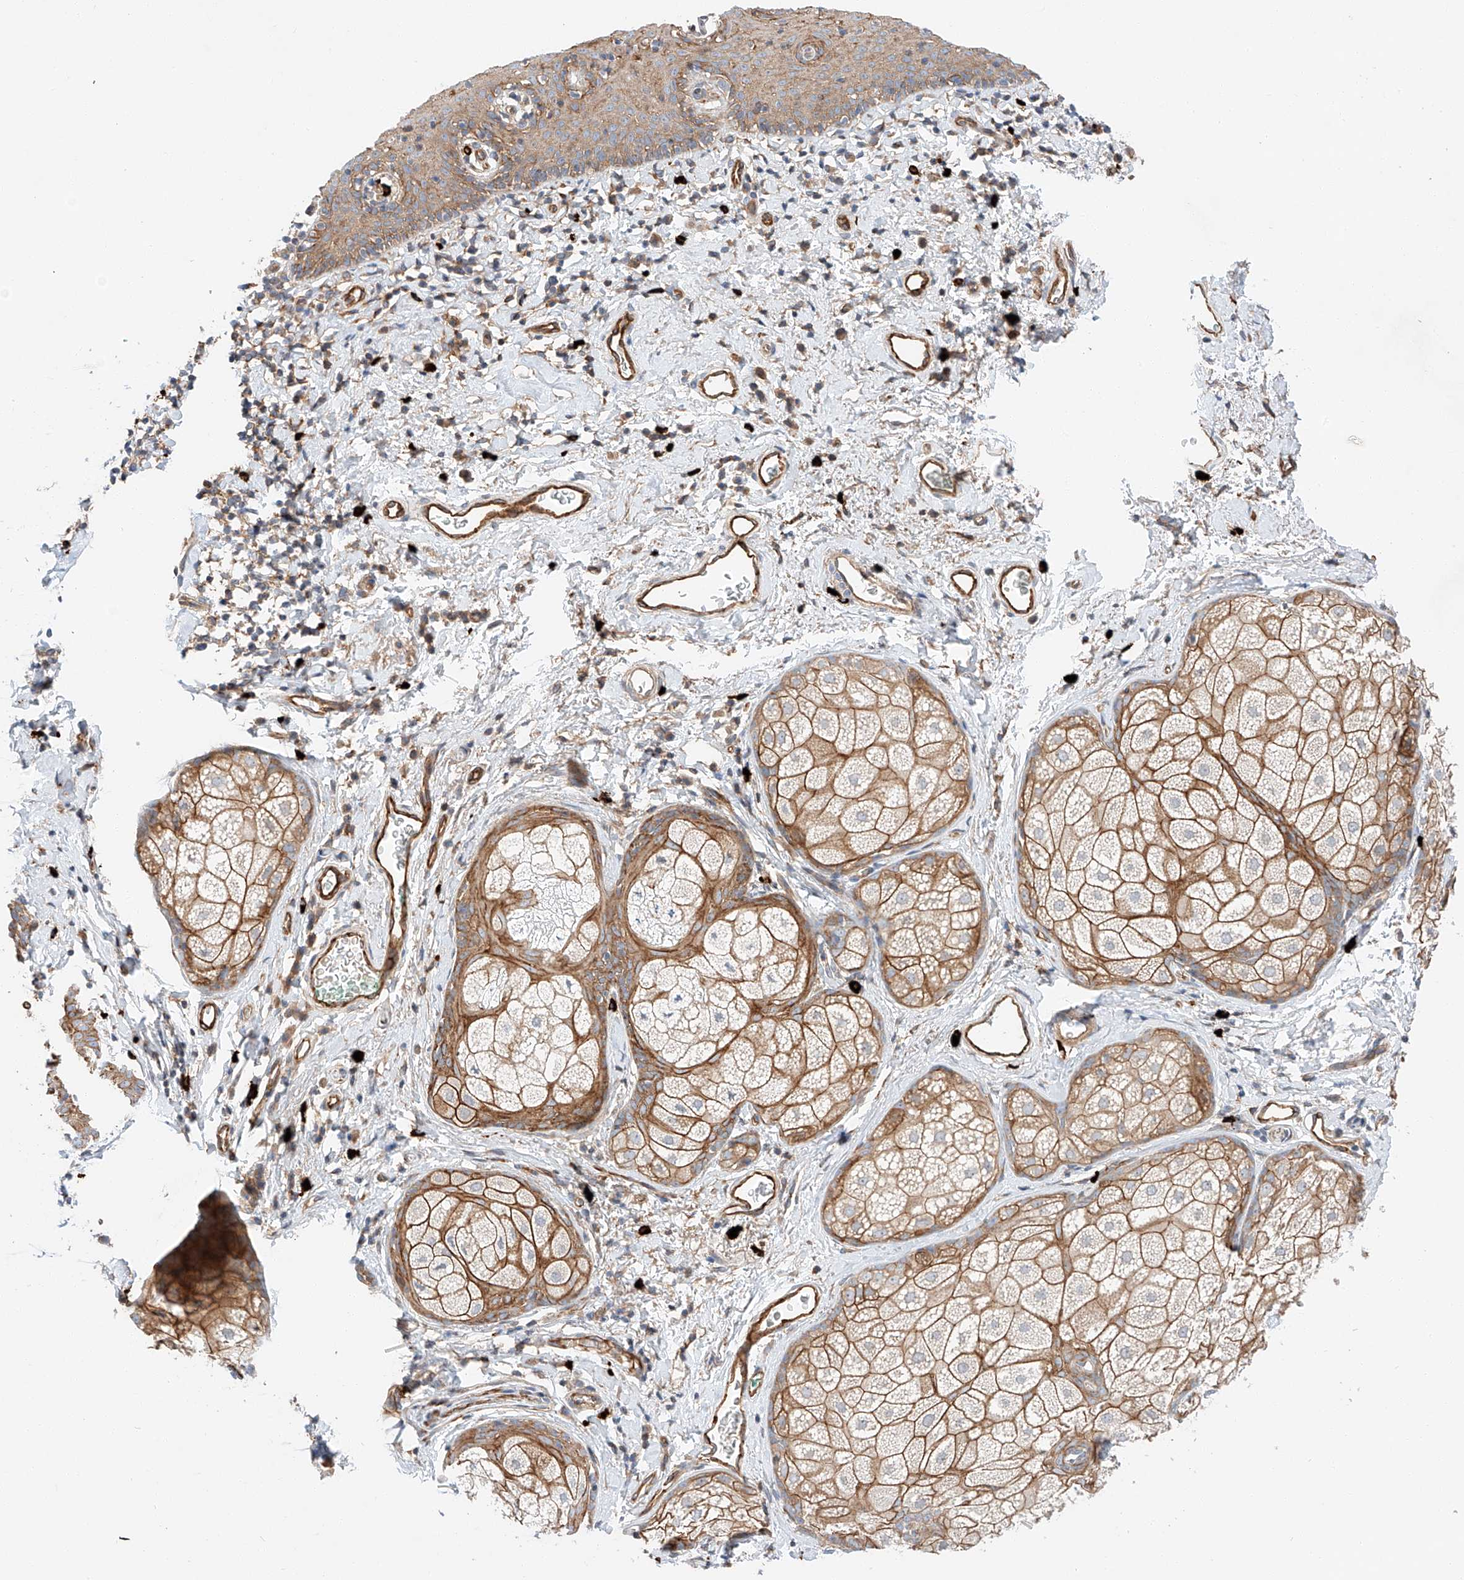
{"staining": {"intensity": "moderate", "quantity": ">75%", "location": "cytoplasmic/membranous"}, "tissue": "skin", "cell_type": "Epidermal cells", "image_type": "normal", "snomed": [{"axis": "morphology", "description": "Normal tissue, NOS"}, {"axis": "topography", "description": "Vulva"}], "caption": "High-power microscopy captured an immunohistochemistry (IHC) histopathology image of normal skin, revealing moderate cytoplasmic/membranous positivity in approximately >75% of epidermal cells.", "gene": "MINDY4", "patient": {"sex": "female", "age": 66}}